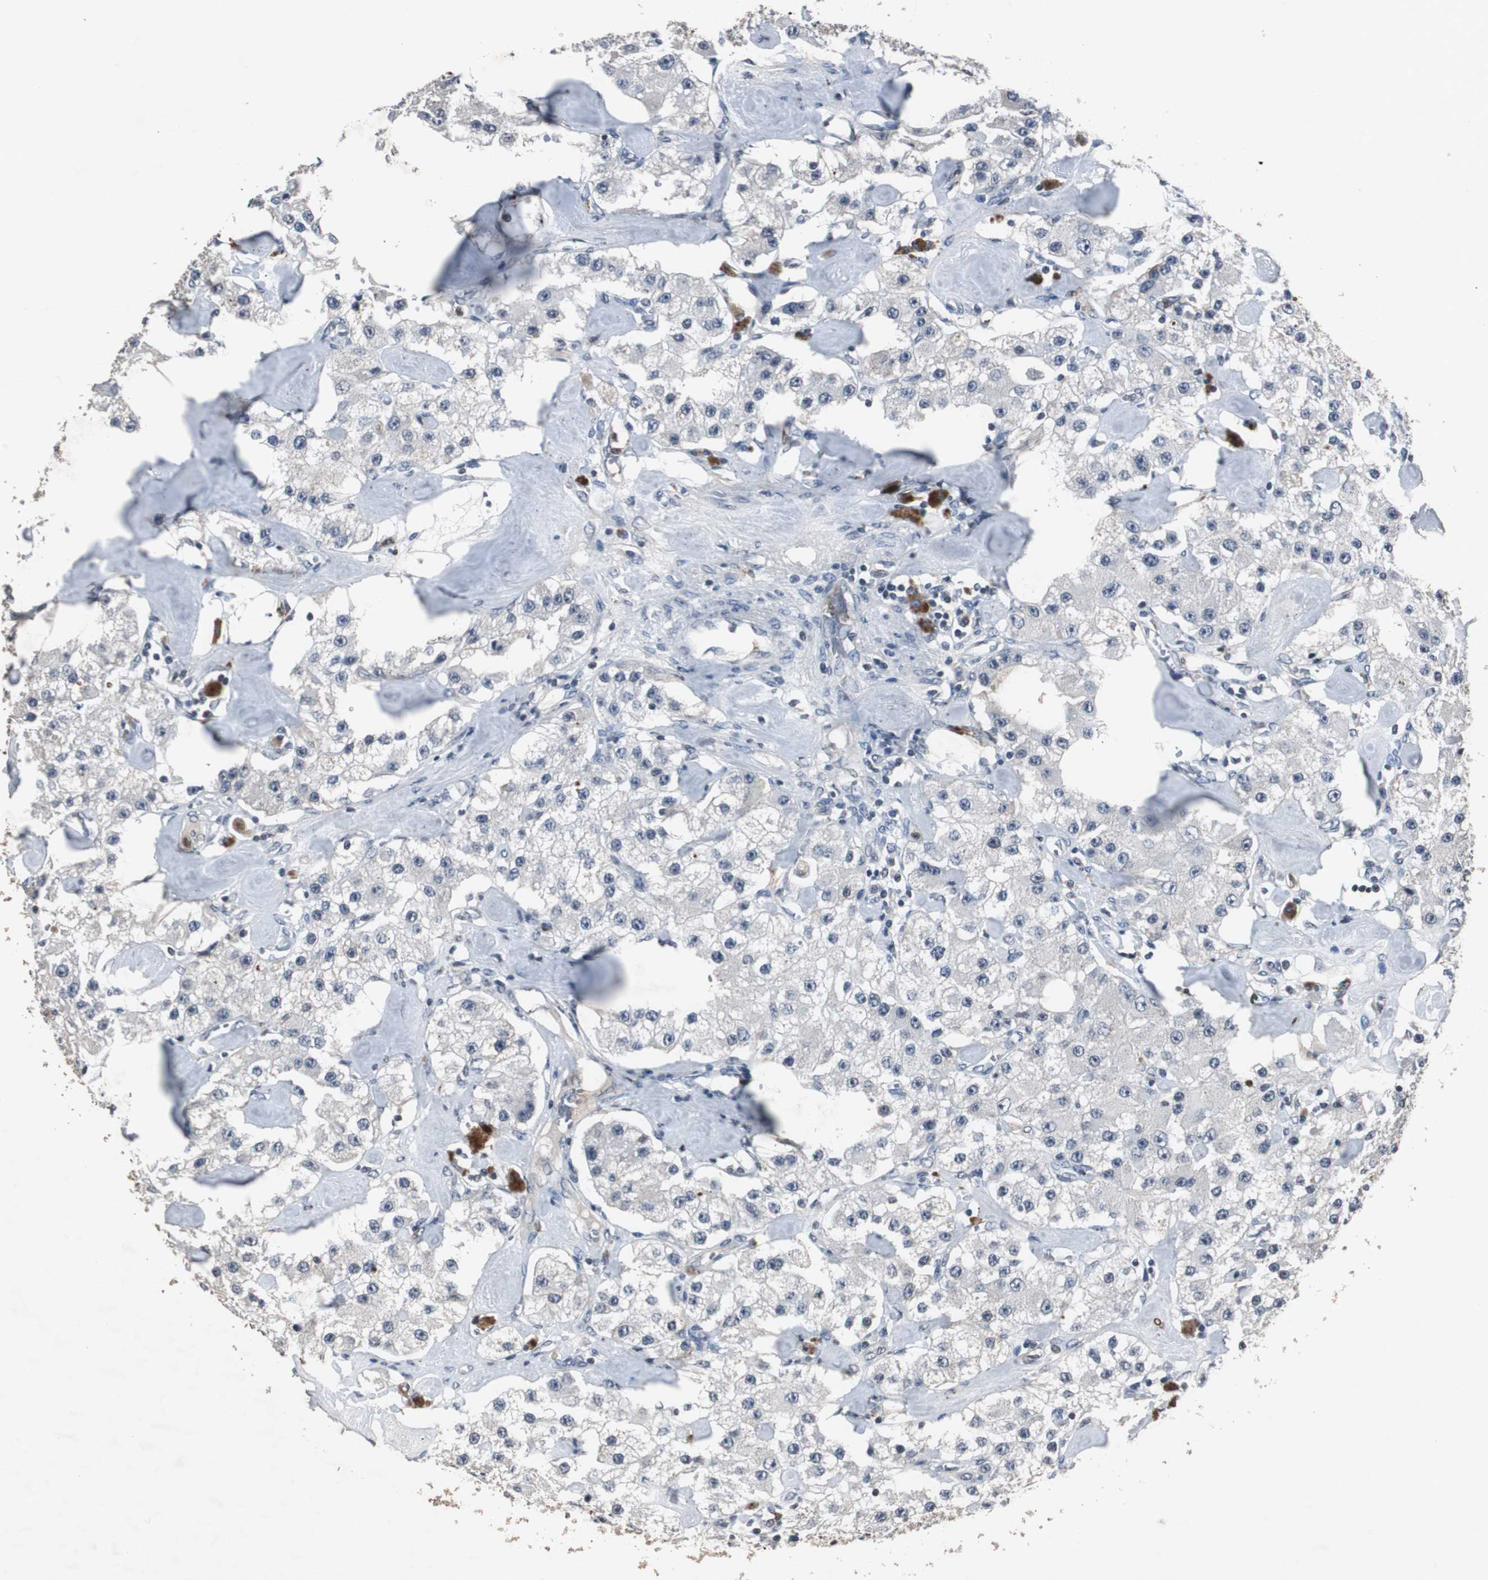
{"staining": {"intensity": "negative", "quantity": "none", "location": "none"}, "tissue": "carcinoid", "cell_type": "Tumor cells", "image_type": "cancer", "snomed": [{"axis": "morphology", "description": "Carcinoid, malignant, NOS"}, {"axis": "topography", "description": "Pancreas"}], "caption": "The immunohistochemistry (IHC) micrograph has no significant expression in tumor cells of carcinoid tissue.", "gene": "ADNP2", "patient": {"sex": "male", "age": 41}}